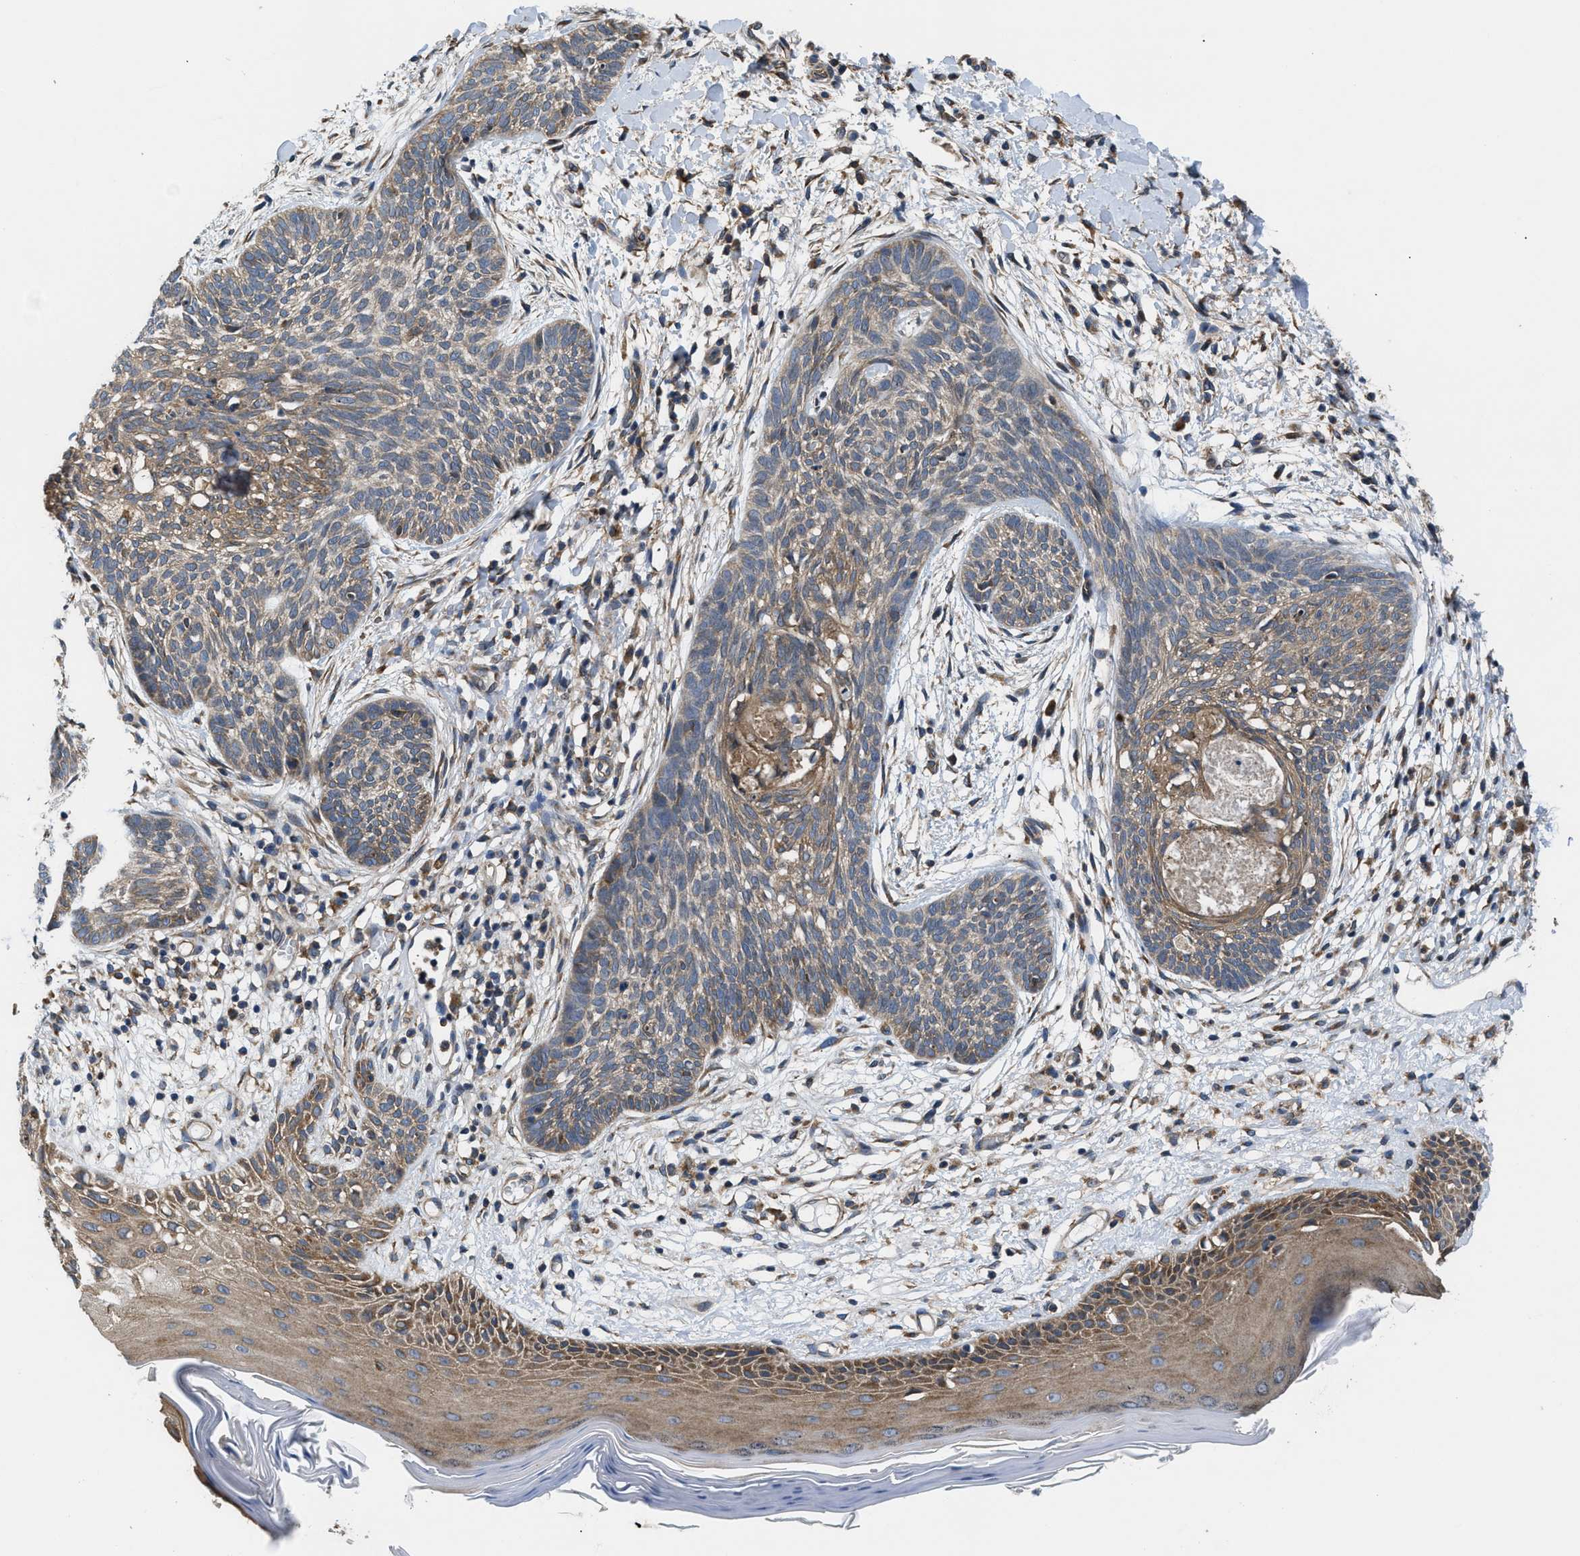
{"staining": {"intensity": "moderate", "quantity": ">75%", "location": "cytoplasmic/membranous"}, "tissue": "skin cancer", "cell_type": "Tumor cells", "image_type": "cancer", "snomed": [{"axis": "morphology", "description": "Basal cell carcinoma"}, {"axis": "topography", "description": "Skin"}], "caption": "Moderate cytoplasmic/membranous expression for a protein is present in approximately >75% of tumor cells of skin cancer using immunohistochemistry.", "gene": "CEP128", "patient": {"sex": "female", "age": 59}}